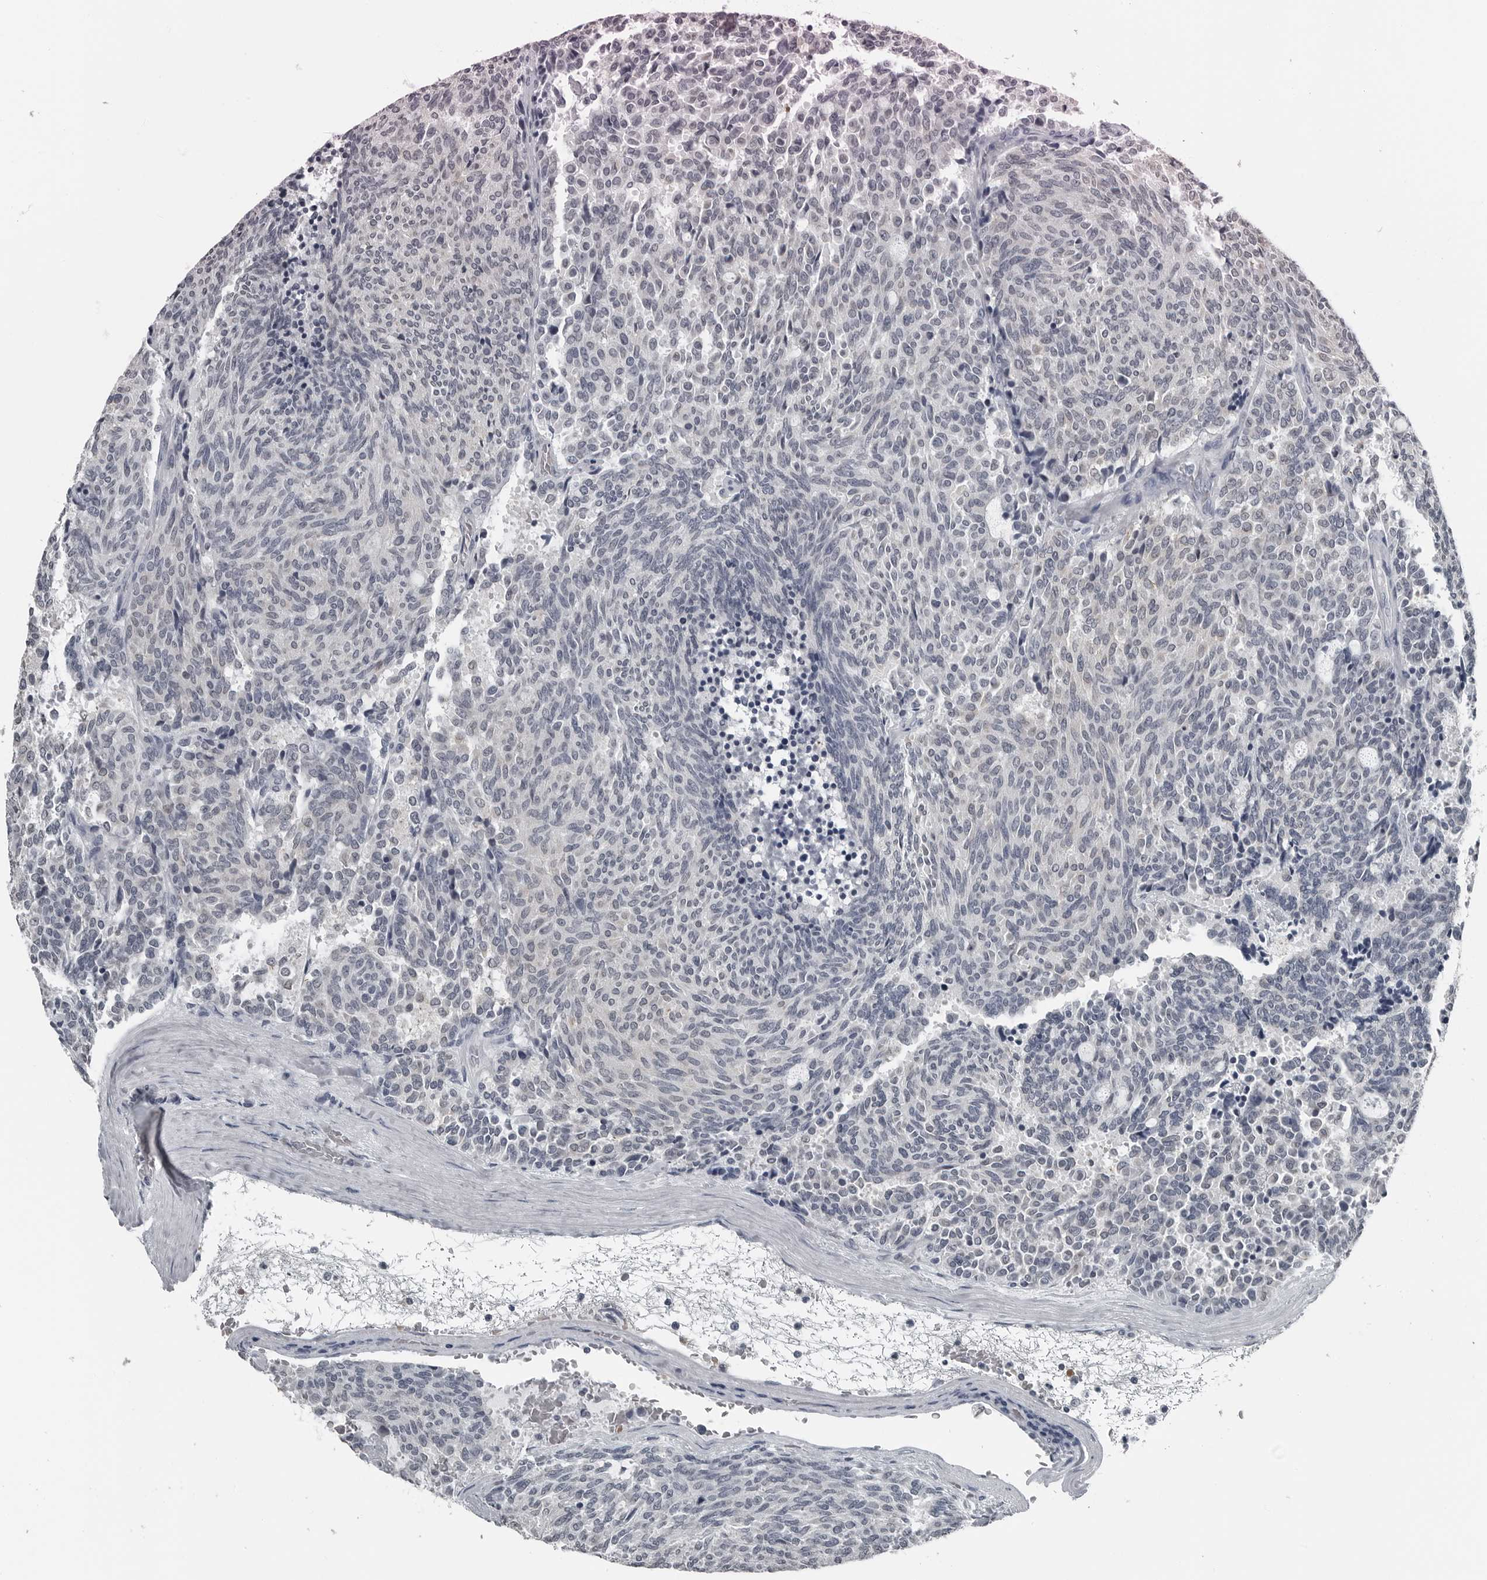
{"staining": {"intensity": "negative", "quantity": "none", "location": "none"}, "tissue": "carcinoid", "cell_type": "Tumor cells", "image_type": "cancer", "snomed": [{"axis": "morphology", "description": "Carcinoid, malignant, NOS"}, {"axis": "topography", "description": "Pancreas"}], "caption": "This is an IHC micrograph of human carcinoid. There is no positivity in tumor cells.", "gene": "SPINK1", "patient": {"sex": "female", "age": 54}}